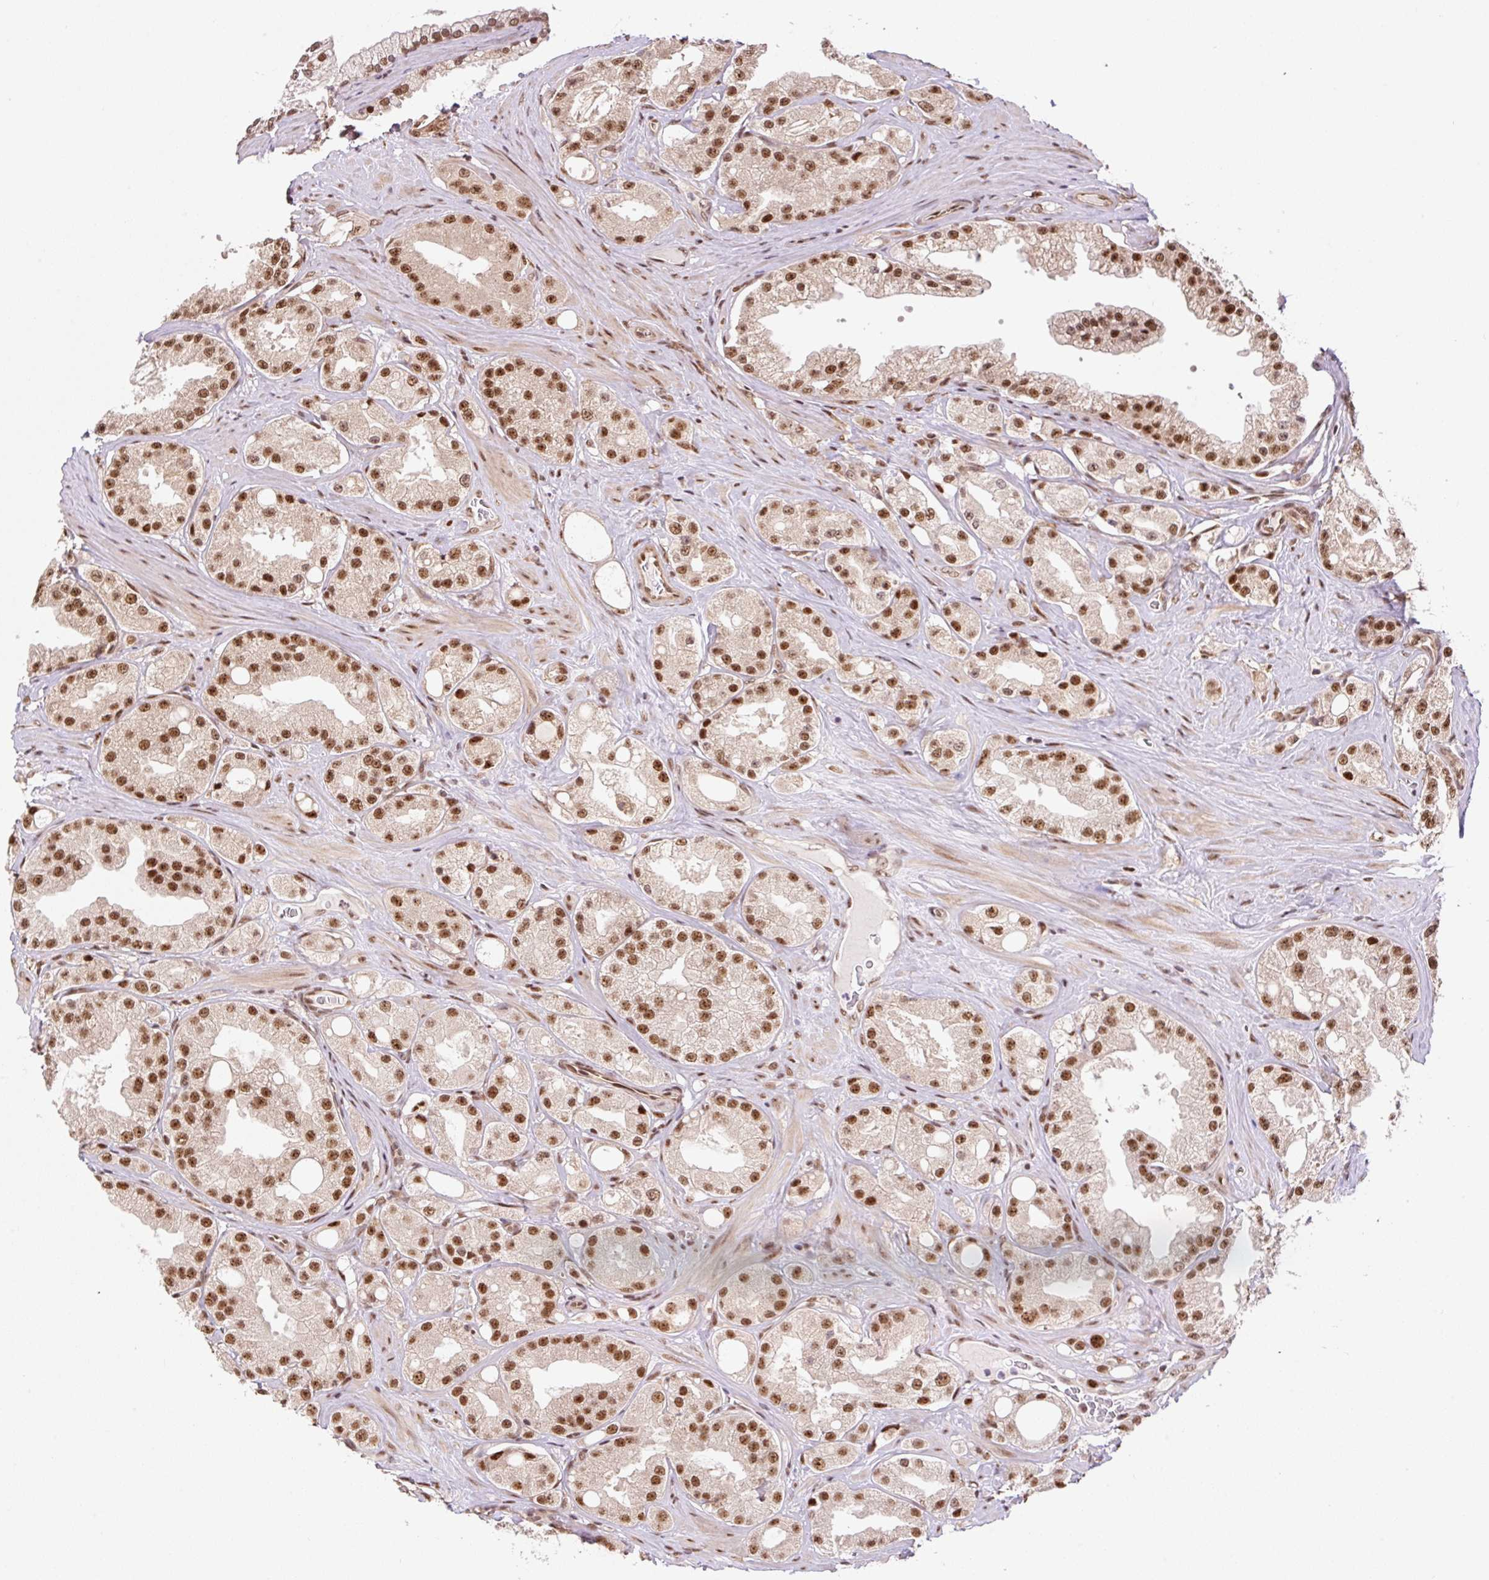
{"staining": {"intensity": "moderate", "quantity": ">75%", "location": "nuclear"}, "tissue": "prostate cancer", "cell_type": "Tumor cells", "image_type": "cancer", "snomed": [{"axis": "morphology", "description": "Adenocarcinoma, High grade"}, {"axis": "topography", "description": "Prostate"}], "caption": "IHC (DAB (3,3'-diaminobenzidine)) staining of prostate high-grade adenocarcinoma displays moderate nuclear protein positivity in approximately >75% of tumor cells.", "gene": "INTS8", "patient": {"sex": "male", "age": 66}}